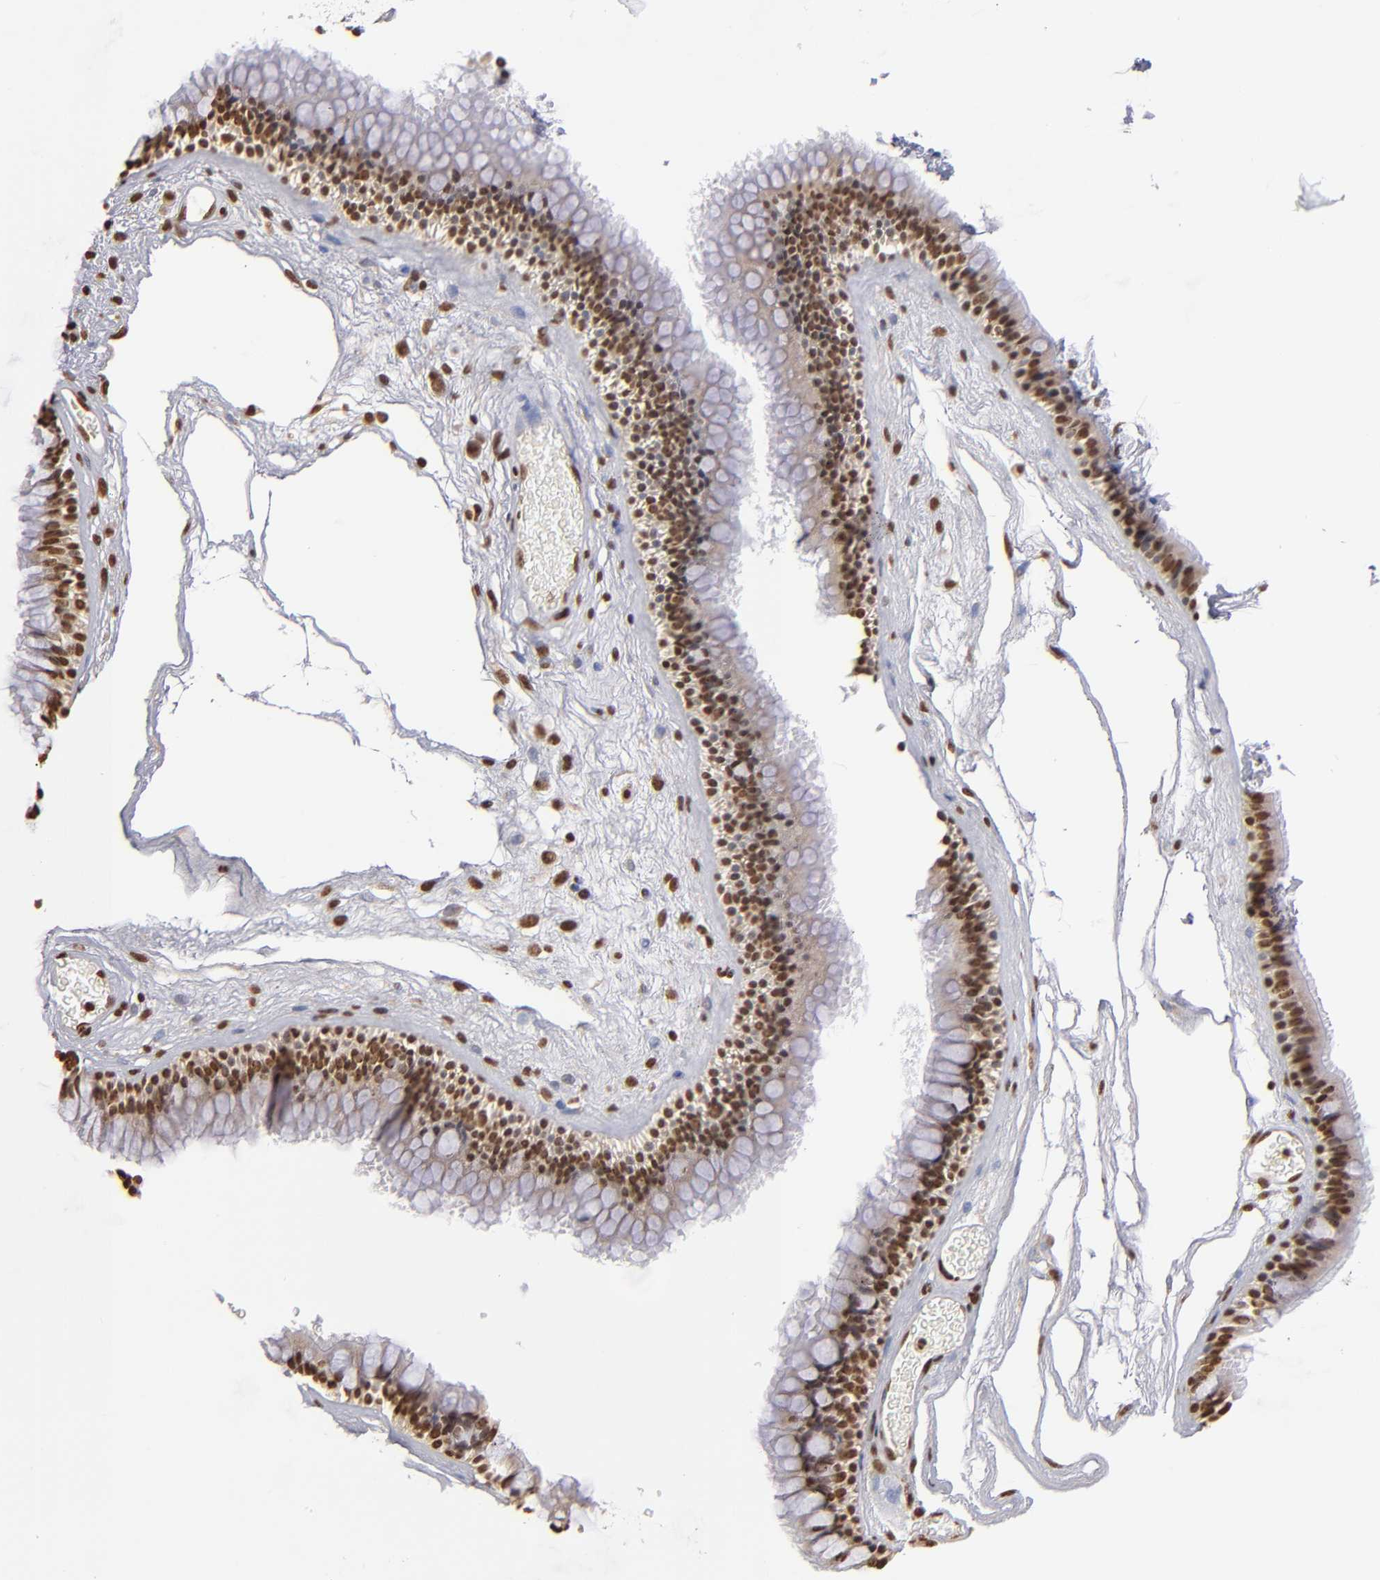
{"staining": {"intensity": "moderate", "quantity": ">75%", "location": "nuclear"}, "tissue": "nasopharynx", "cell_type": "Respiratory epithelial cells", "image_type": "normal", "snomed": [{"axis": "morphology", "description": "Normal tissue, NOS"}, {"axis": "morphology", "description": "Inflammation, NOS"}, {"axis": "topography", "description": "Nasopharynx"}], "caption": "Nasopharynx stained with immunohistochemistry (IHC) demonstrates moderate nuclear expression in about >75% of respiratory epithelial cells. The staining was performed using DAB (3,3'-diaminobenzidine) to visualize the protein expression in brown, while the nuclei were stained in blue with hematoxylin (Magnification: 20x).", "gene": "ABL2", "patient": {"sex": "male", "age": 48}}